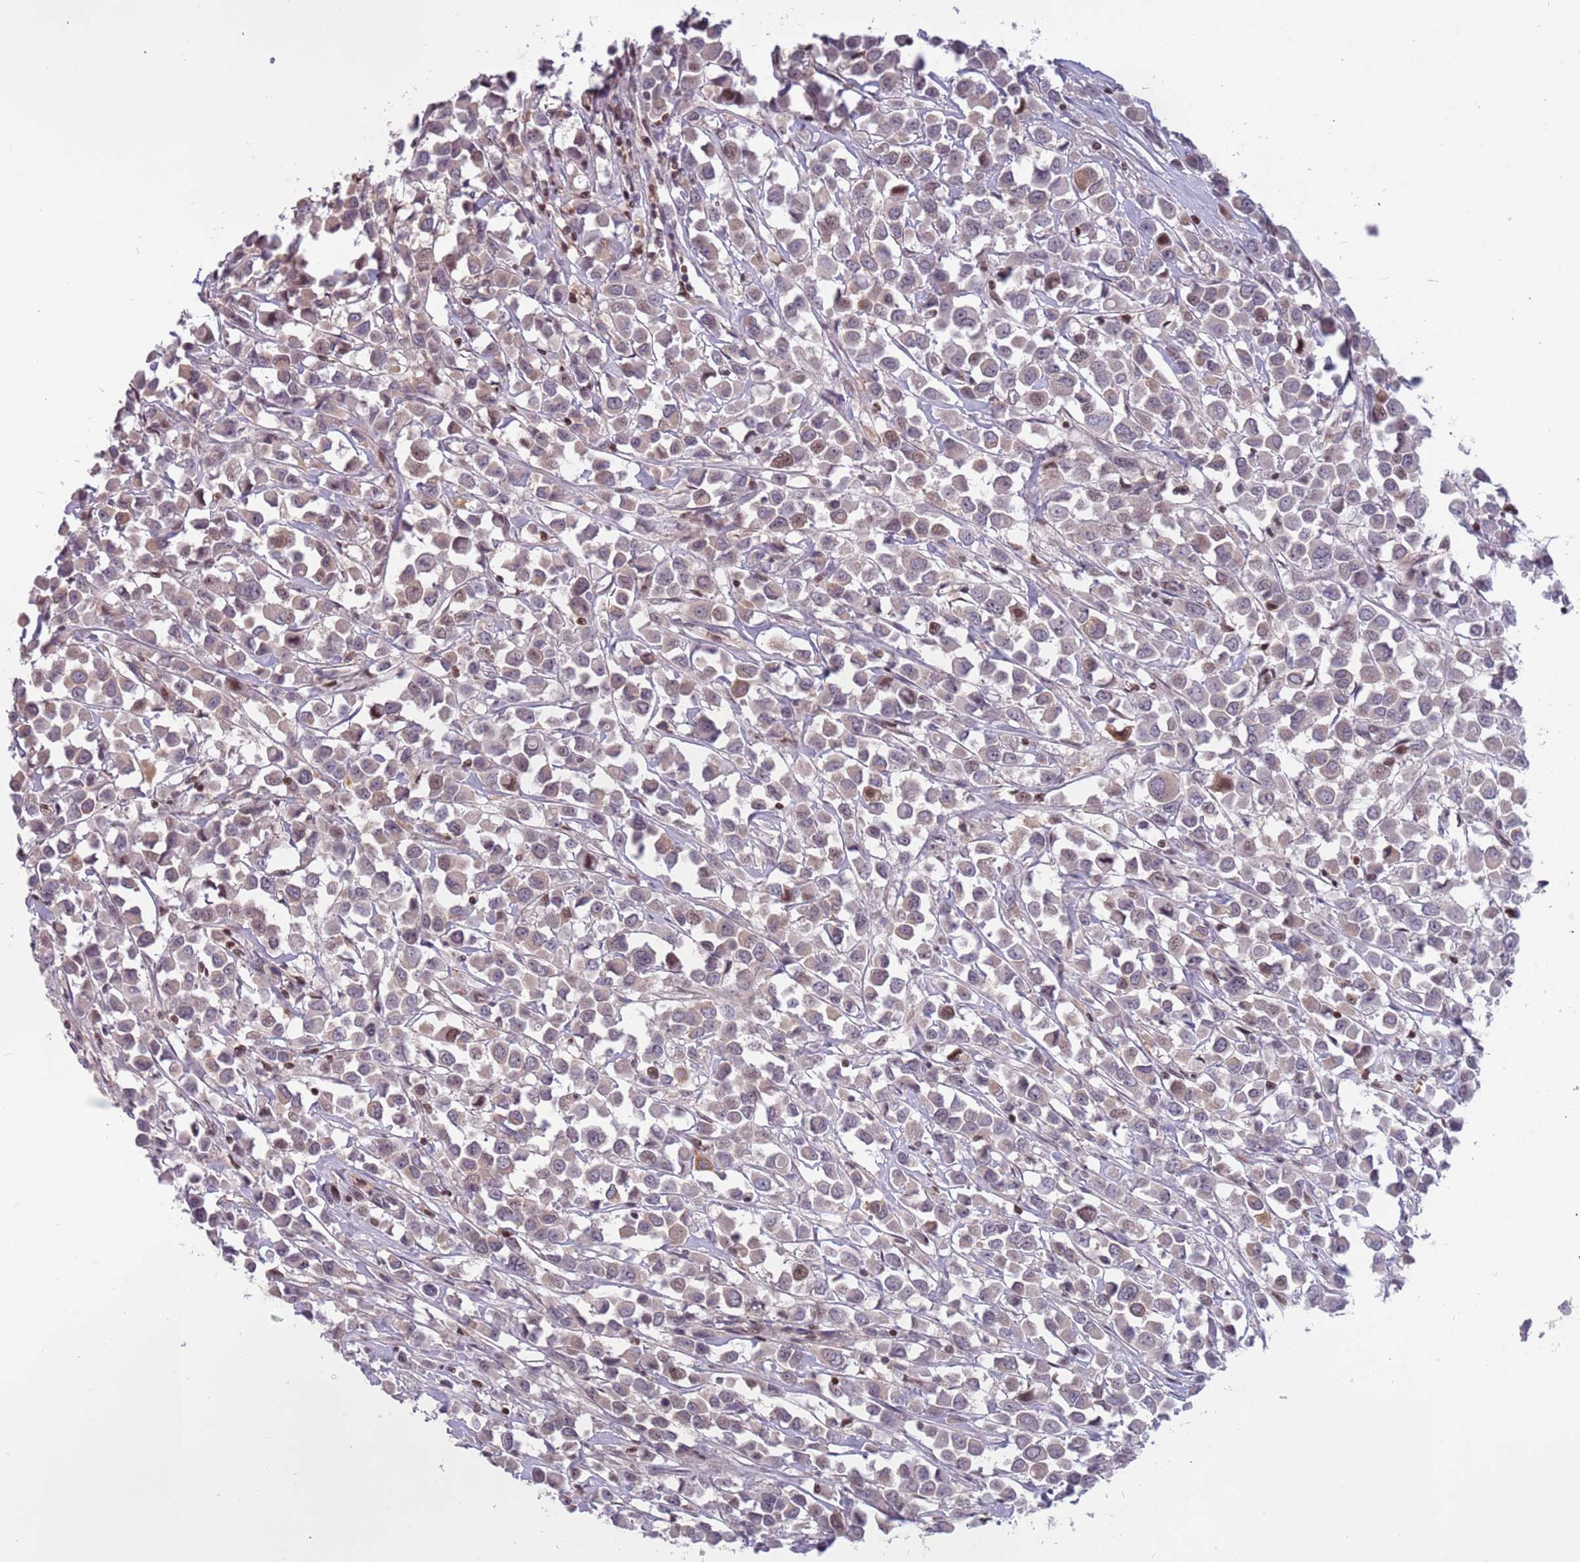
{"staining": {"intensity": "weak", "quantity": "<25%", "location": "cytoplasmic/membranous"}, "tissue": "breast cancer", "cell_type": "Tumor cells", "image_type": "cancer", "snomed": [{"axis": "morphology", "description": "Duct carcinoma"}, {"axis": "topography", "description": "Breast"}], "caption": "There is no significant positivity in tumor cells of breast cancer.", "gene": "ARHGEF5", "patient": {"sex": "female", "age": 61}}